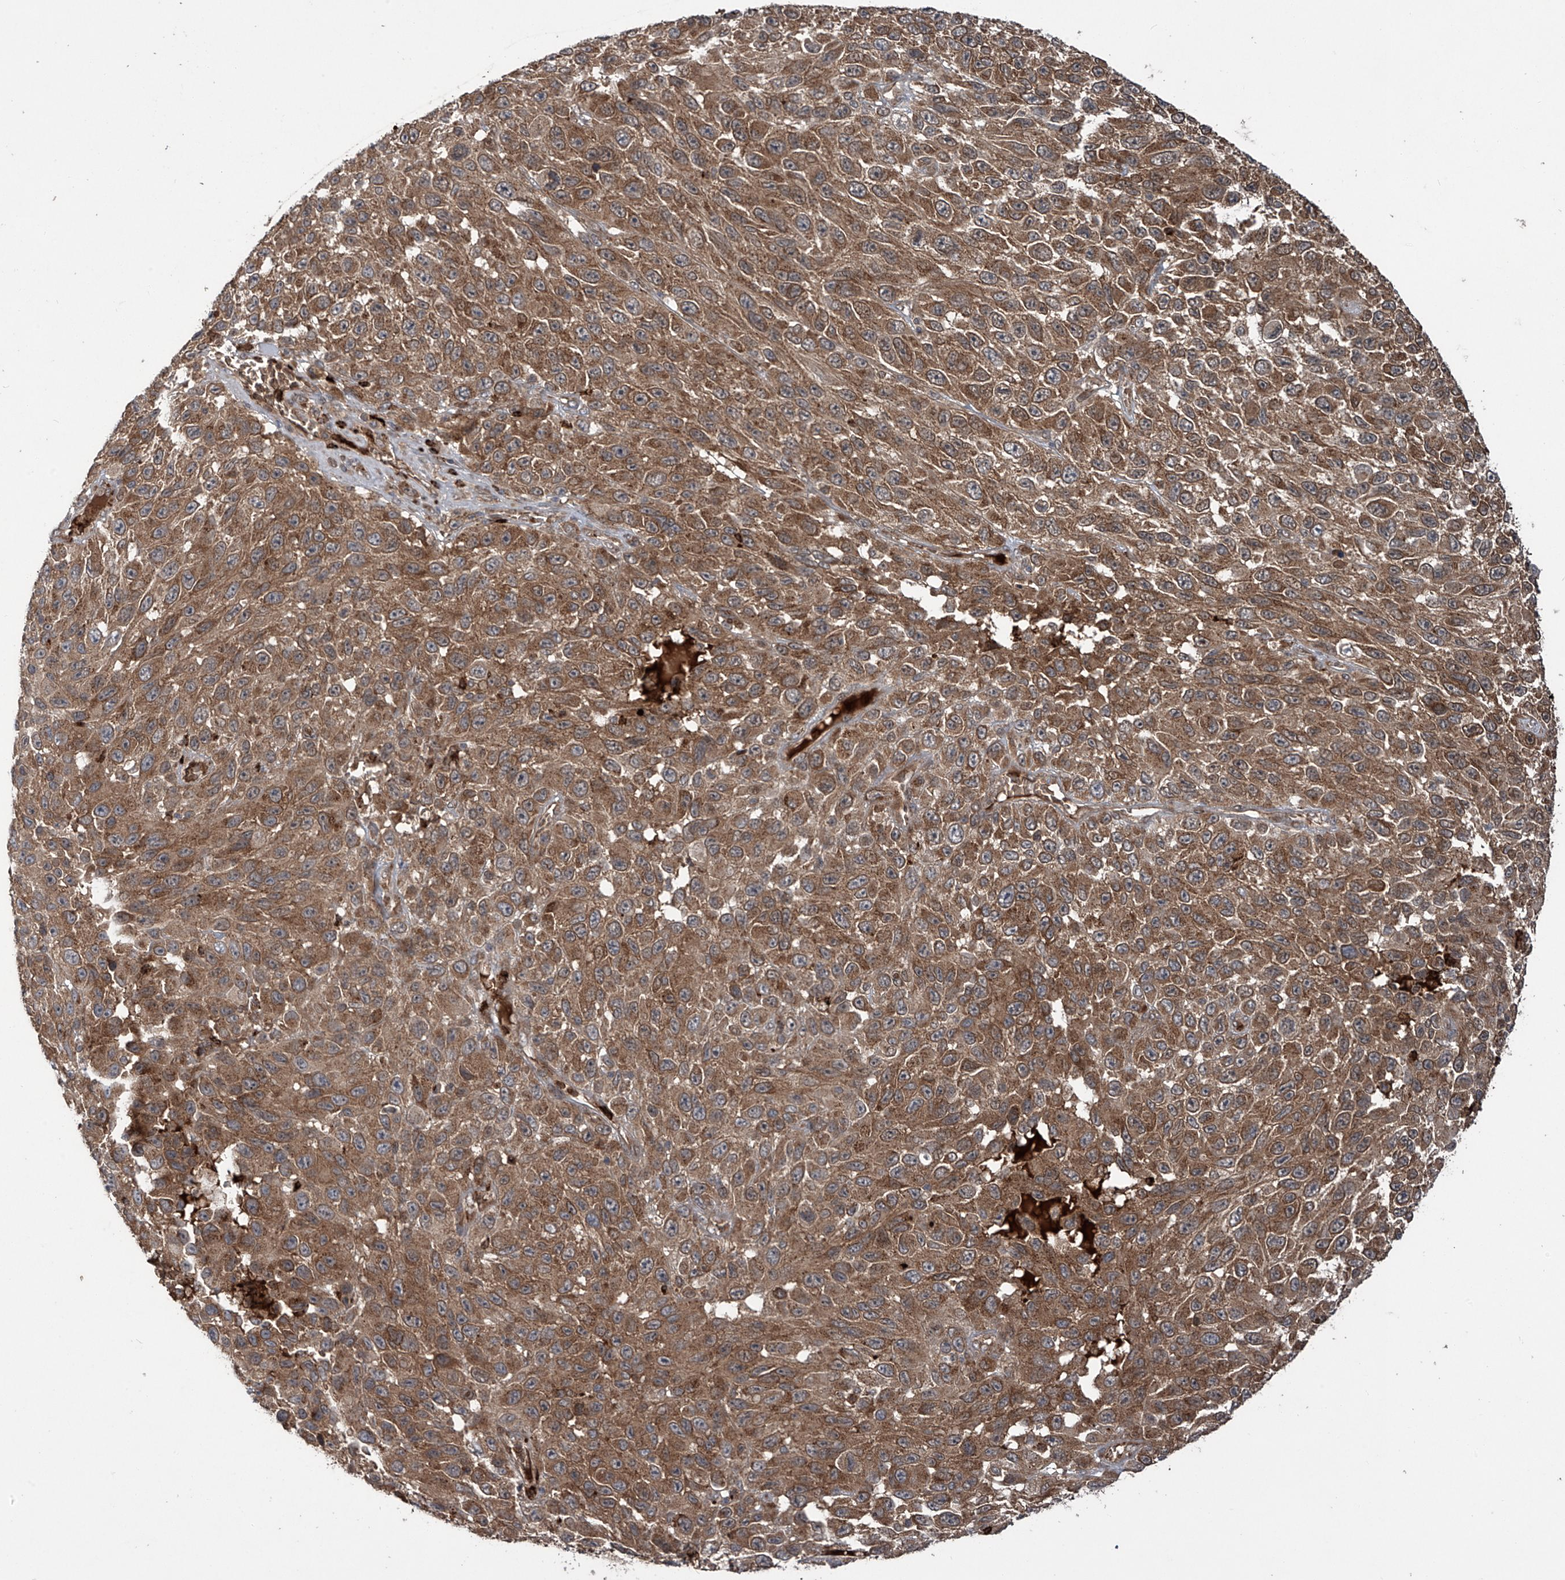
{"staining": {"intensity": "moderate", "quantity": ">75%", "location": "cytoplasmic/membranous"}, "tissue": "melanoma", "cell_type": "Tumor cells", "image_type": "cancer", "snomed": [{"axis": "morphology", "description": "Malignant melanoma, NOS"}, {"axis": "topography", "description": "Skin"}], "caption": "This is a photomicrograph of immunohistochemistry (IHC) staining of melanoma, which shows moderate staining in the cytoplasmic/membranous of tumor cells.", "gene": "ZDHHC9", "patient": {"sex": "female", "age": 96}}